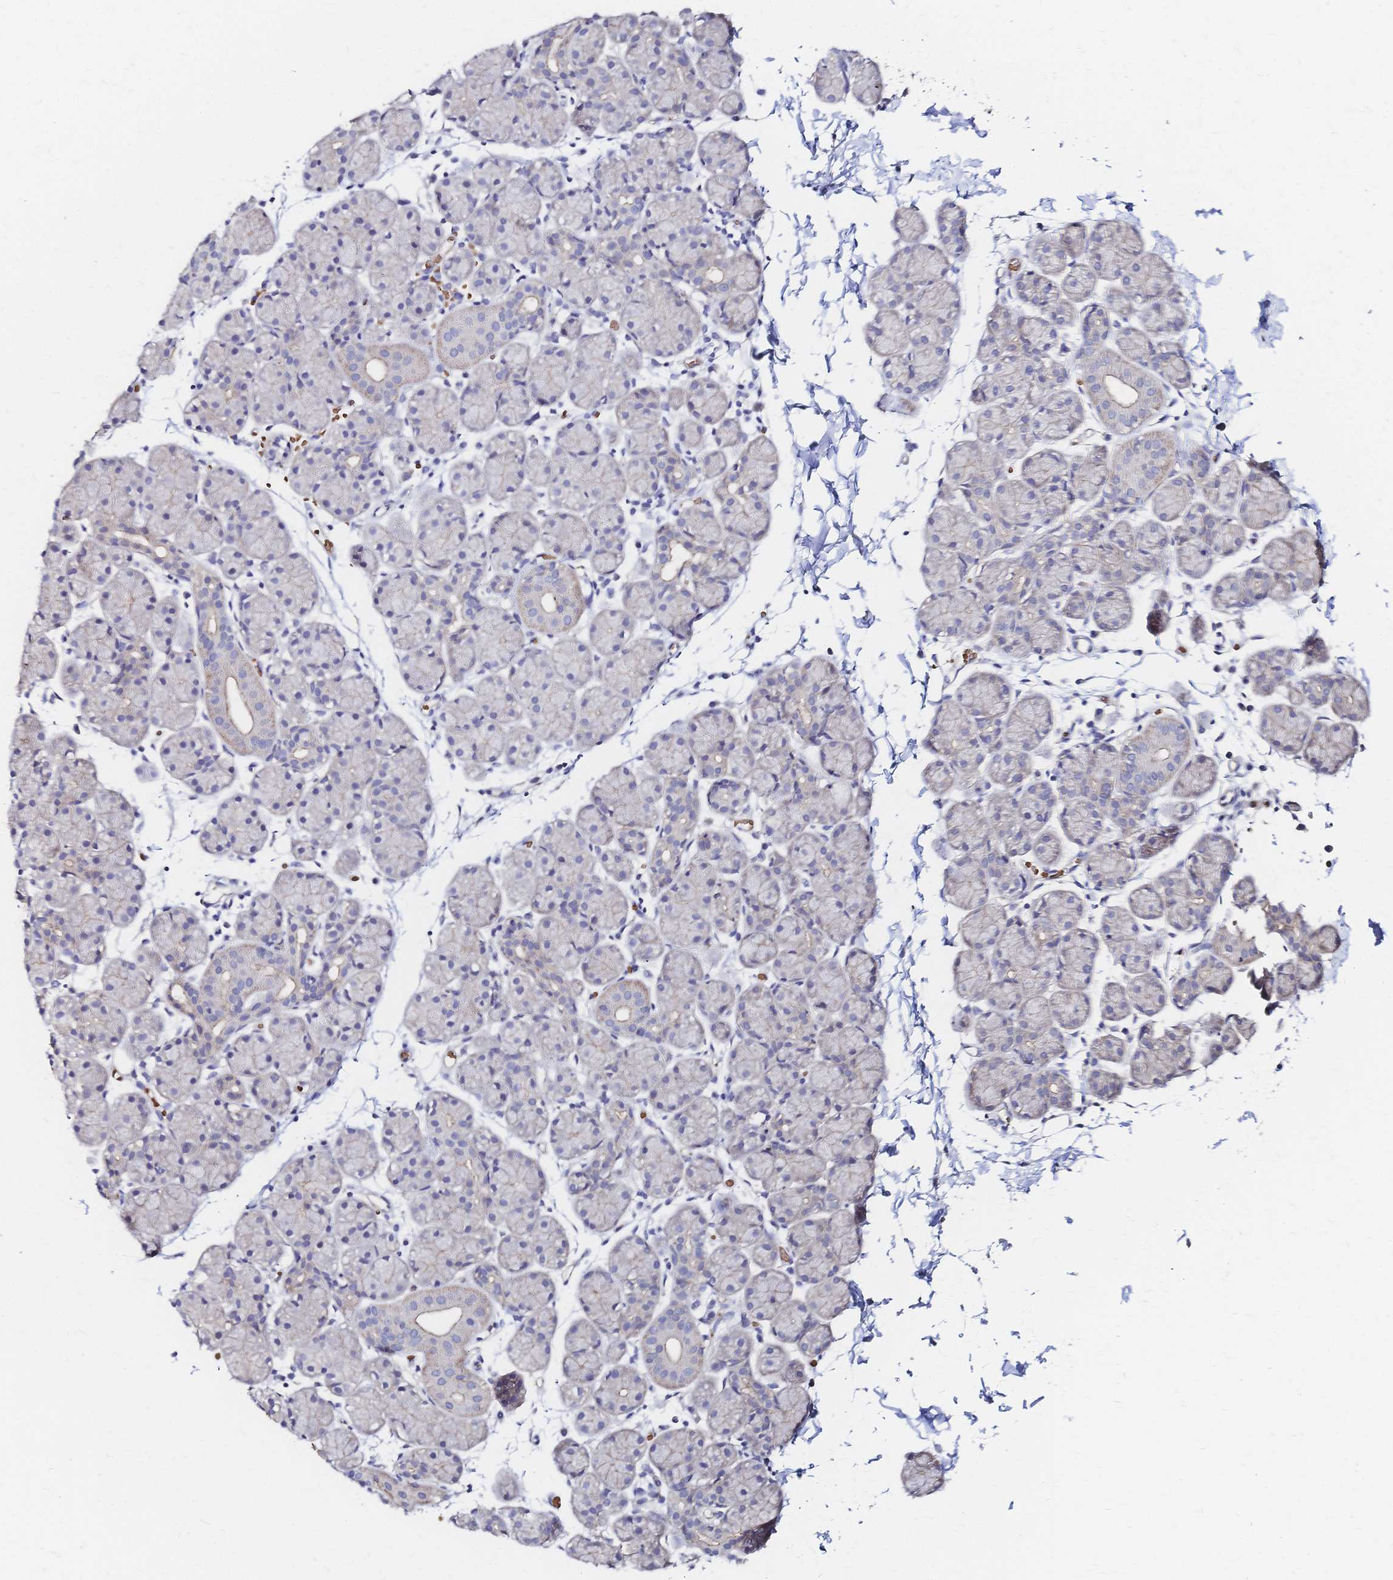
{"staining": {"intensity": "negative", "quantity": "none", "location": "none"}, "tissue": "salivary gland", "cell_type": "Glandular cells", "image_type": "normal", "snomed": [{"axis": "morphology", "description": "Normal tissue, NOS"}, {"axis": "morphology", "description": "Inflammation, NOS"}, {"axis": "topography", "description": "Lymph node"}, {"axis": "topography", "description": "Salivary gland"}], "caption": "Immunohistochemical staining of benign human salivary gland displays no significant positivity in glandular cells.", "gene": "SLC5A1", "patient": {"sex": "male", "age": 3}}